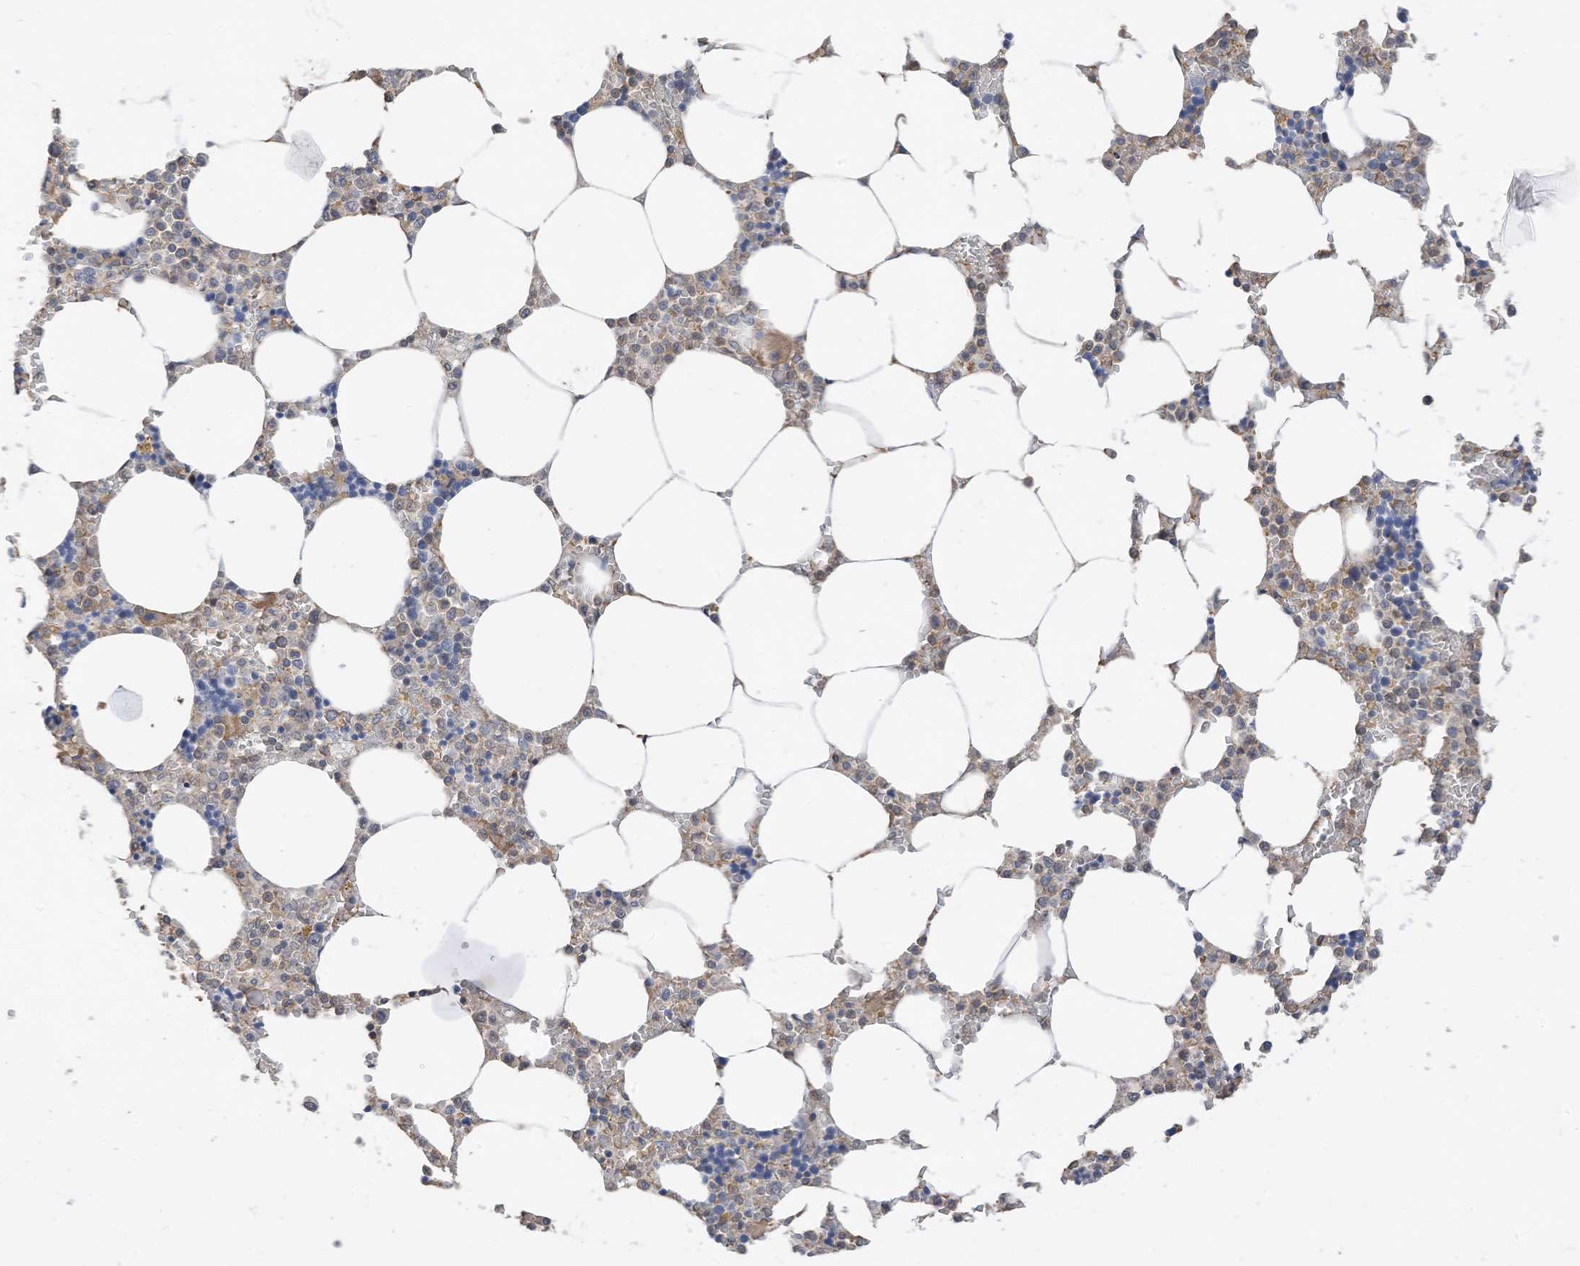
{"staining": {"intensity": "moderate", "quantity": "<25%", "location": "cytoplasmic/membranous"}, "tissue": "bone marrow", "cell_type": "Hematopoietic cells", "image_type": "normal", "snomed": [{"axis": "morphology", "description": "Normal tissue, NOS"}, {"axis": "topography", "description": "Bone marrow"}], "caption": "Immunohistochemistry photomicrograph of unremarkable bone marrow: bone marrow stained using immunohistochemistry (IHC) demonstrates low levels of moderate protein expression localized specifically in the cytoplasmic/membranous of hematopoietic cells, appearing as a cytoplasmic/membranous brown color.", "gene": "SLFN14", "patient": {"sex": "male", "age": 70}}